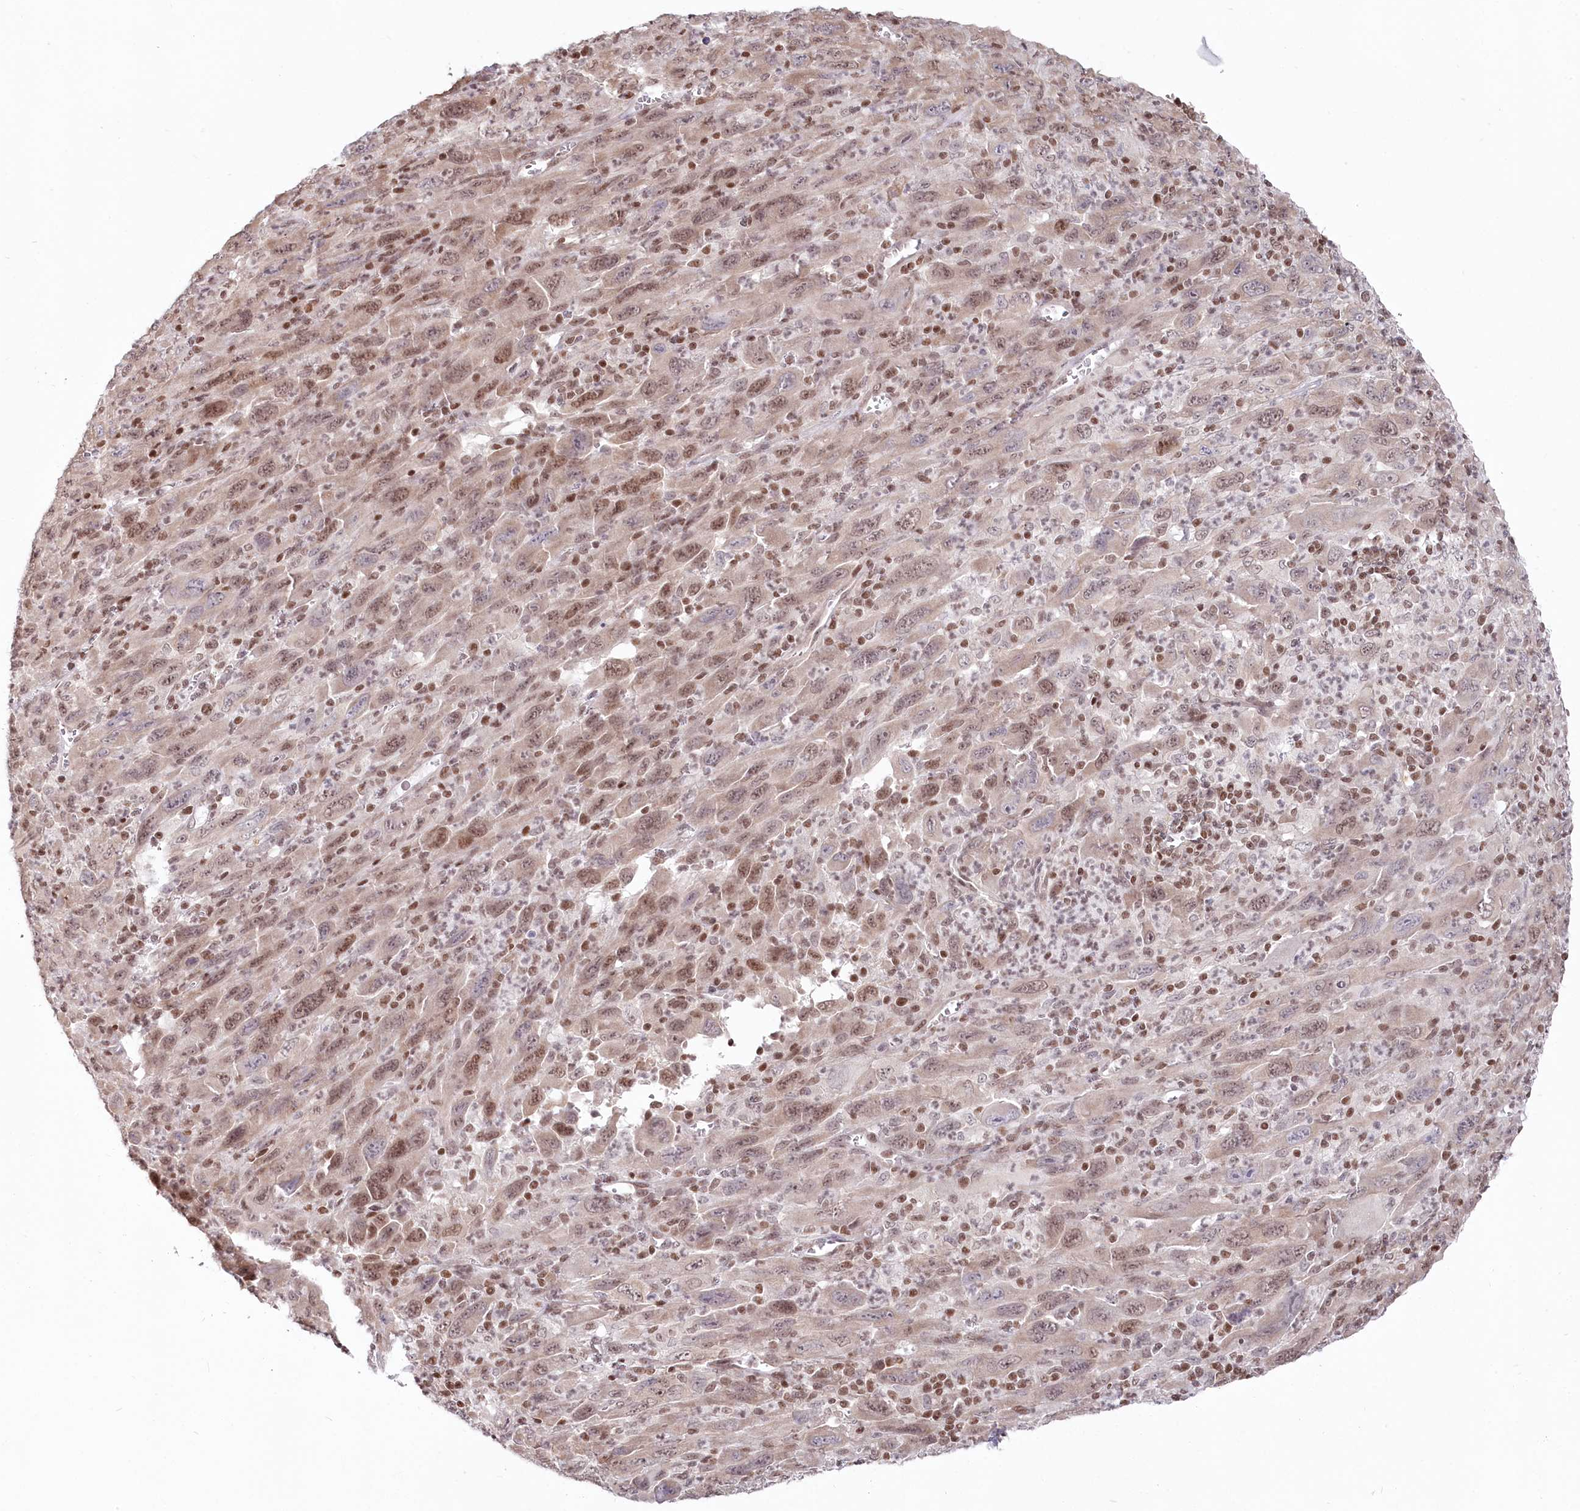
{"staining": {"intensity": "moderate", "quantity": "25%-75%", "location": "nuclear"}, "tissue": "melanoma", "cell_type": "Tumor cells", "image_type": "cancer", "snomed": [{"axis": "morphology", "description": "Malignant melanoma, Metastatic site"}, {"axis": "topography", "description": "Skin"}], "caption": "There is medium levels of moderate nuclear expression in tumor cells of malignant melanoma (metastatic site), as demonstrated by immunohistochemical staining (brown color).", "gene": "CGGBP1", "patient": {"sex": "female", "age": 56}}